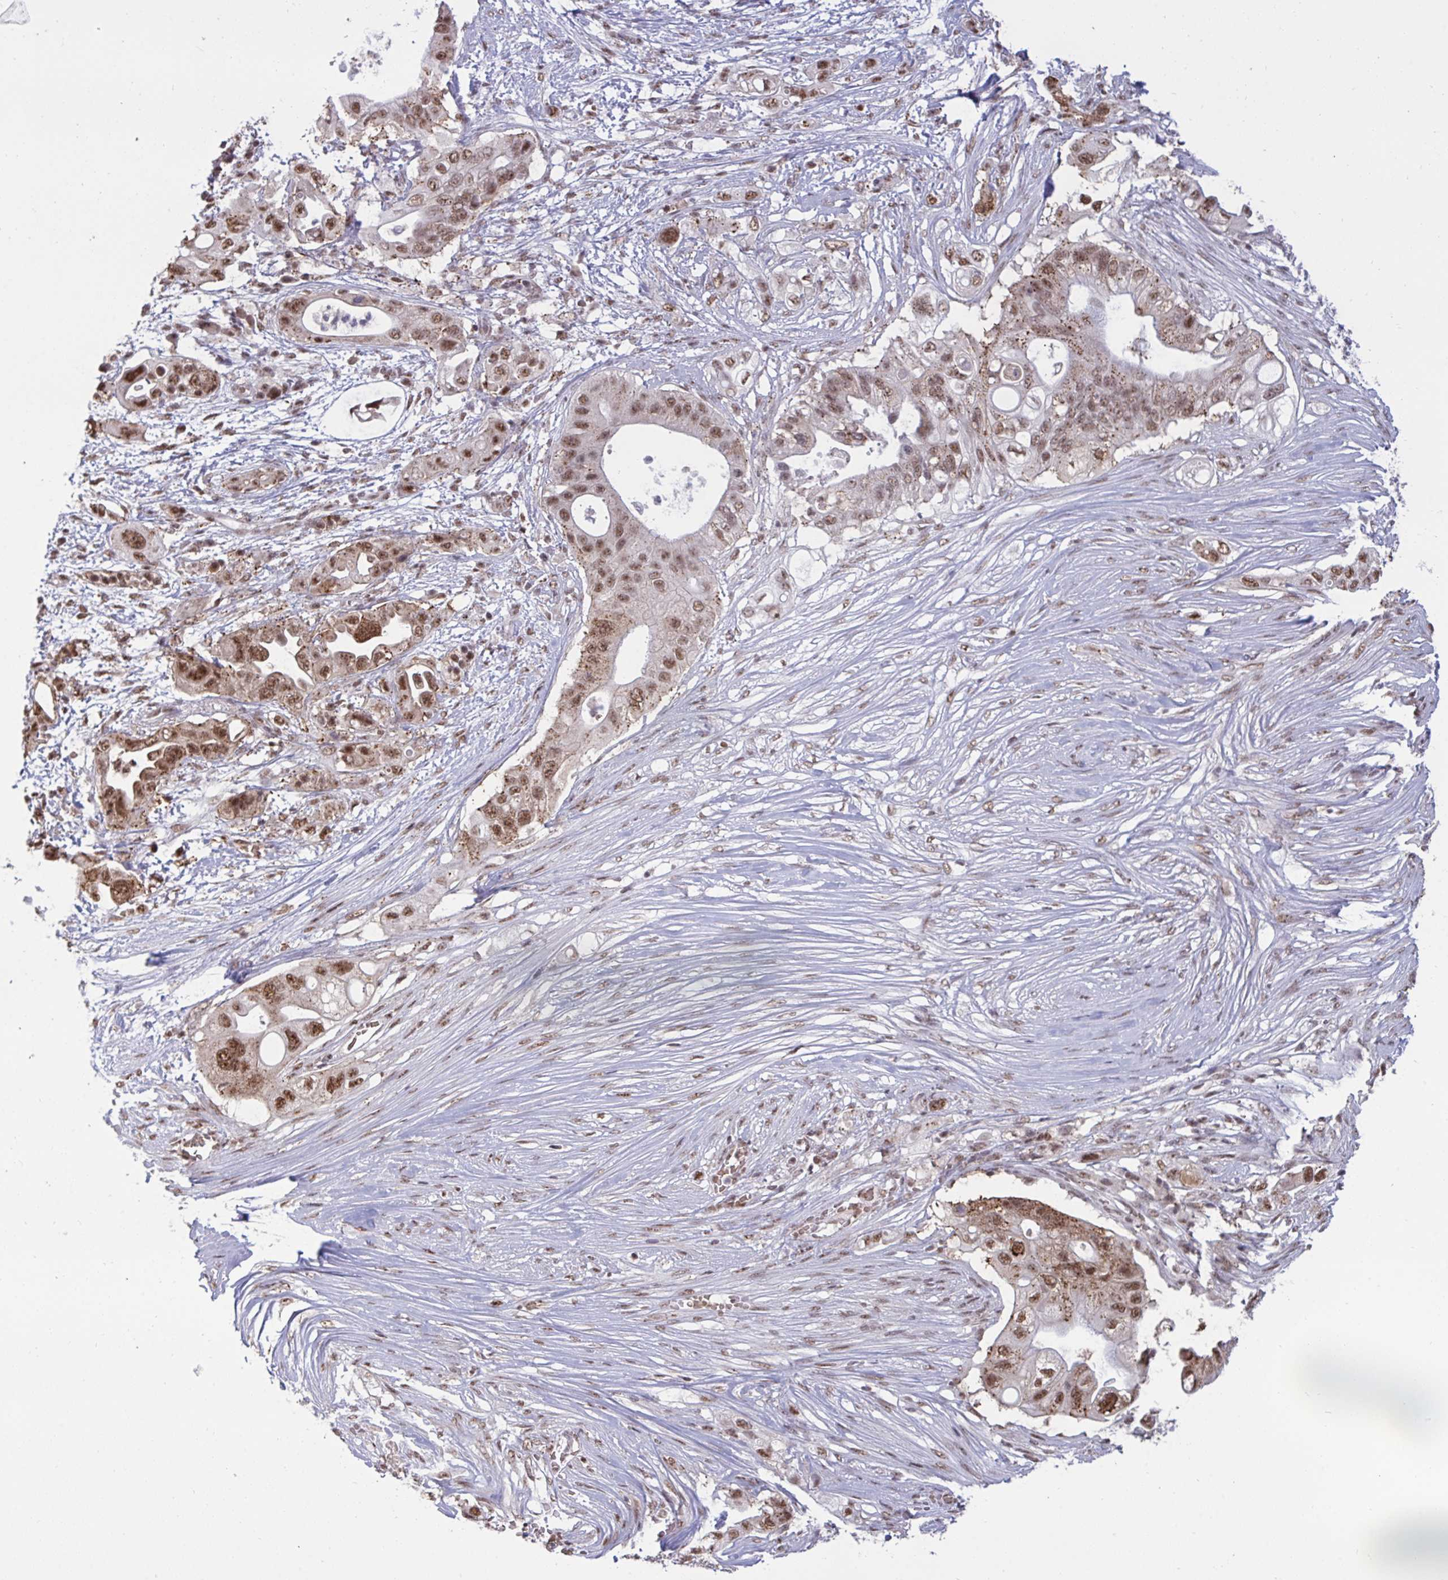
{"staining": {"intensity": "moderate", "quantity": ">75%", "location": "nuclear"}, "tissue": "pancreatic cancer", "cell_type": "Tumor cells", "image_type": "cancer", "snomed": [{"axis": "morphology", "description": "Adenocarcinoma, NOS"}, {"axis": "topography", "description": "Pancreas"}], "caption": "This micrograph shows immunohistochemistry staining of human adenocarcinoma (pancreatic), with medium moderate nuclear expression in approximately >75% of tumor cells.", "gene": "PUF60", "patient": {"sex": "female", "age": 72}}